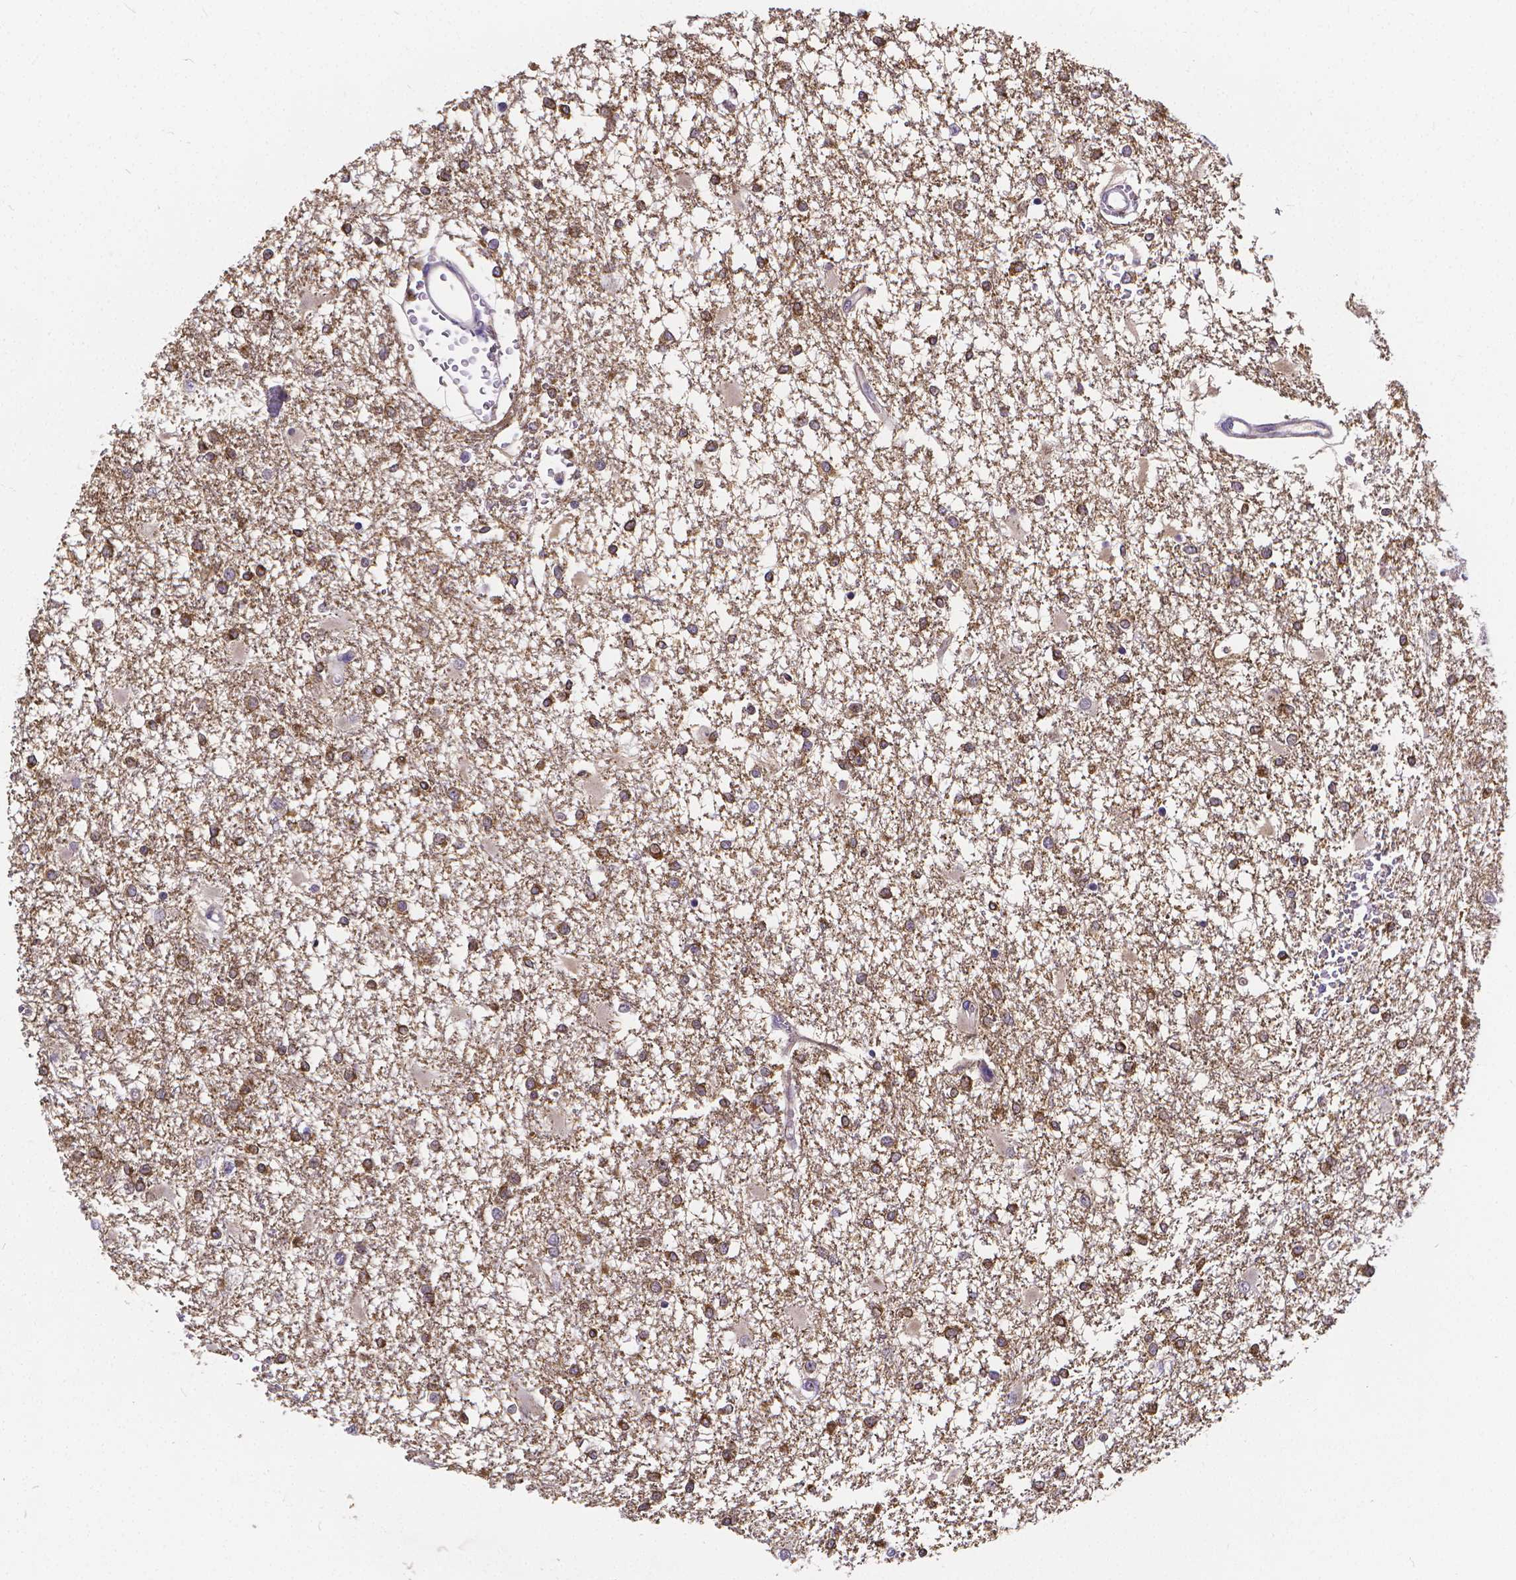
{"staining": {"intensity": "strong", "quantity": ">75%", "location": "cytoplasmic/membranous"}, "tissue": "glioma", "cell_type": "Tumor cells", "image_type": "cancer", "snomed": [{"axis": "morphology", "description": "Glioma, malignant, High grade"}, {"axis": "topography", "description": "Cerebral cortex"}], "caption": "Tumor cells demonstrate high levels of strong cytoplasmic/membranous expression in about >75% of cells in human malignant high-grade glioma. (DAB IHC, brown staining for protein, blue staining for nuclei).", "gene": "GLRB", "patient": {"sex": "male", "age": 79}}